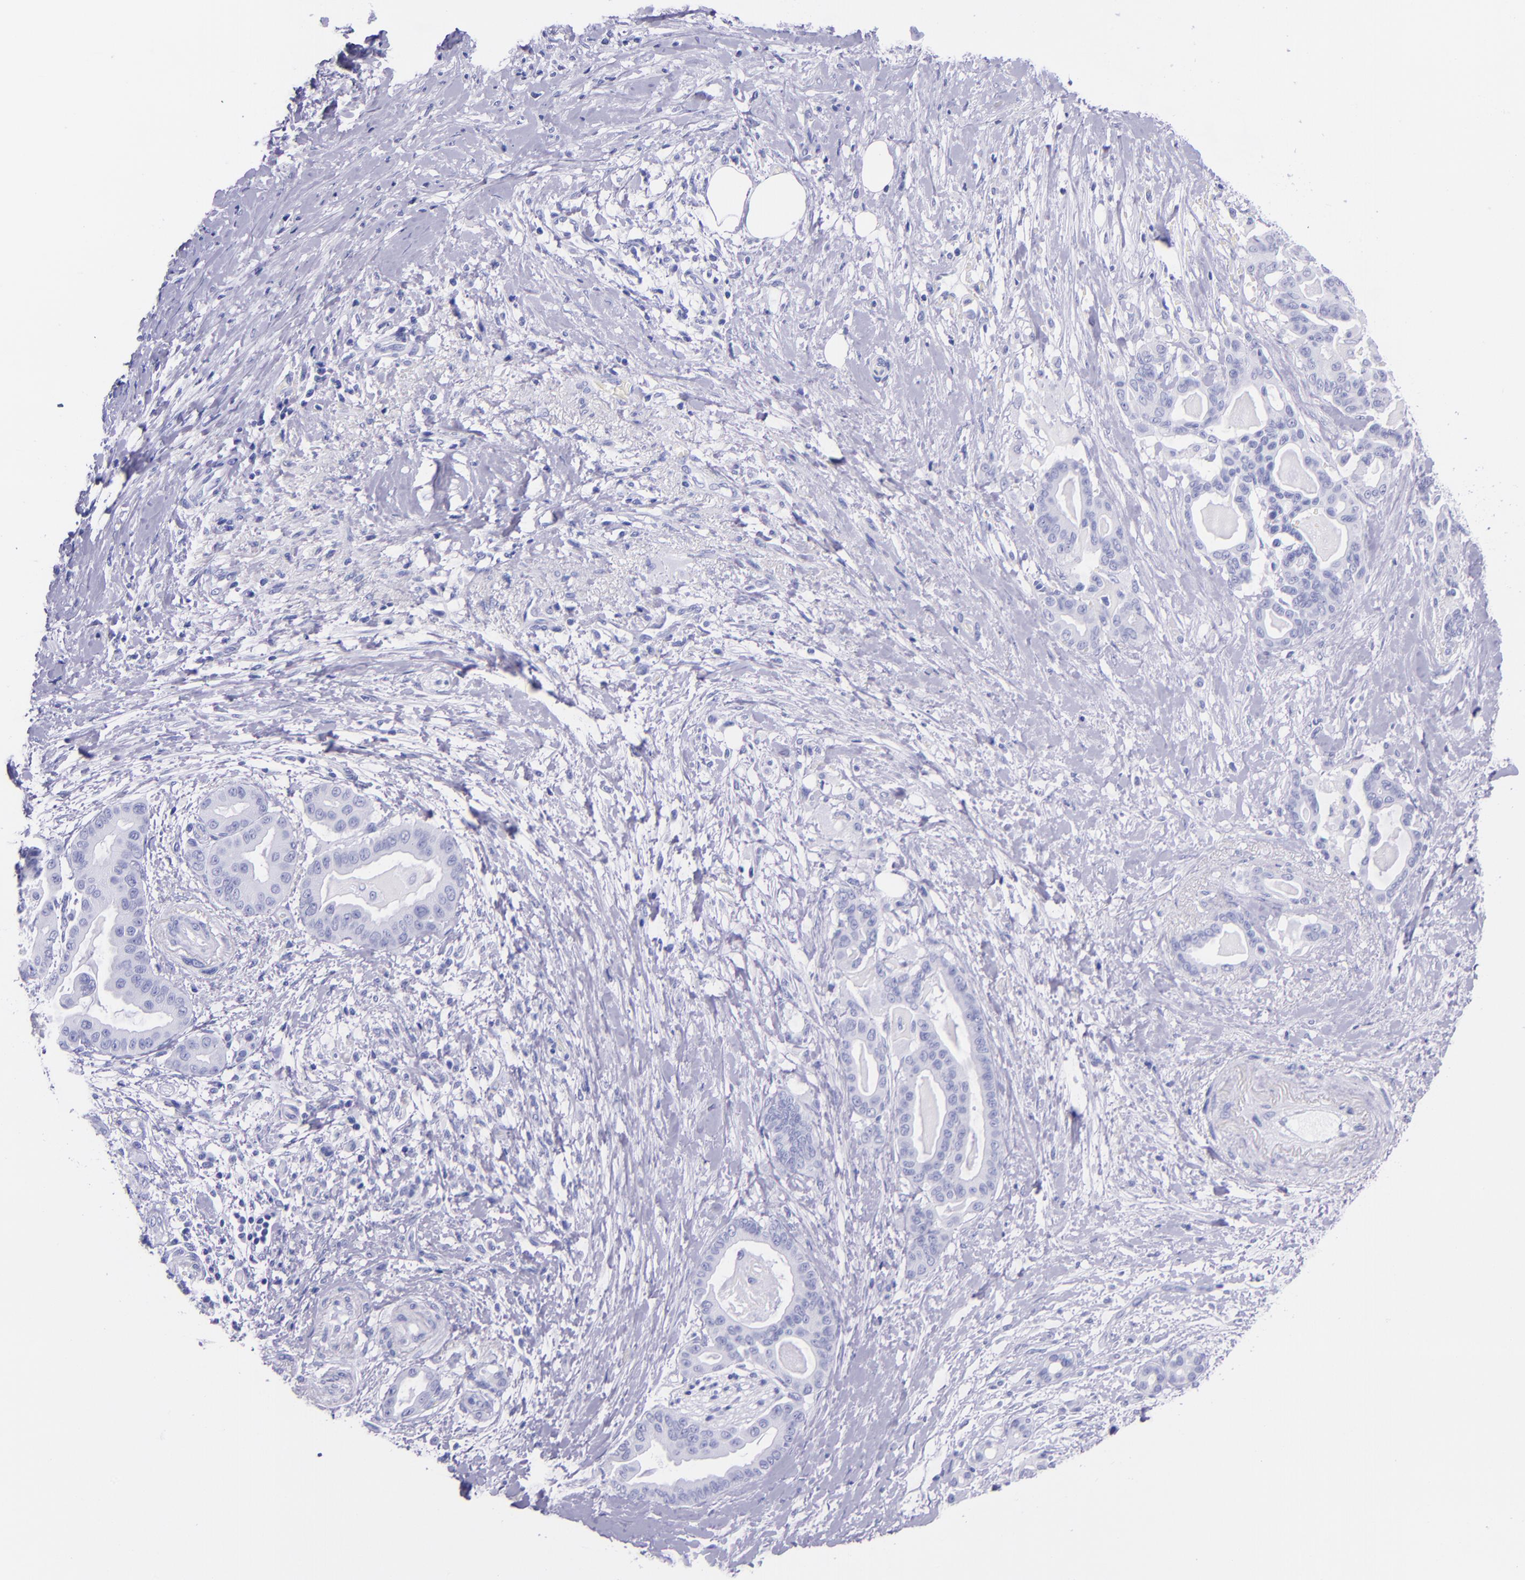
{"staining": {"intensity": "negative", "quantity": "none", "location": "none"}, "tissue": "pancreatic cancer", "cell_type": "Tumor cells", "image_type": "cancer", "snomed": [{"axis": "morphology", "description": "Adenocarcinoma, NOS"}, {"axis": "topography", "description": "Pancreas"}], "caption": "A histopathology image of human adenocarcinoma (pancreatic) is negative for staining in tumor cells.", "gene": "MBP", "patient": {"sex": "male", "age": 63}}